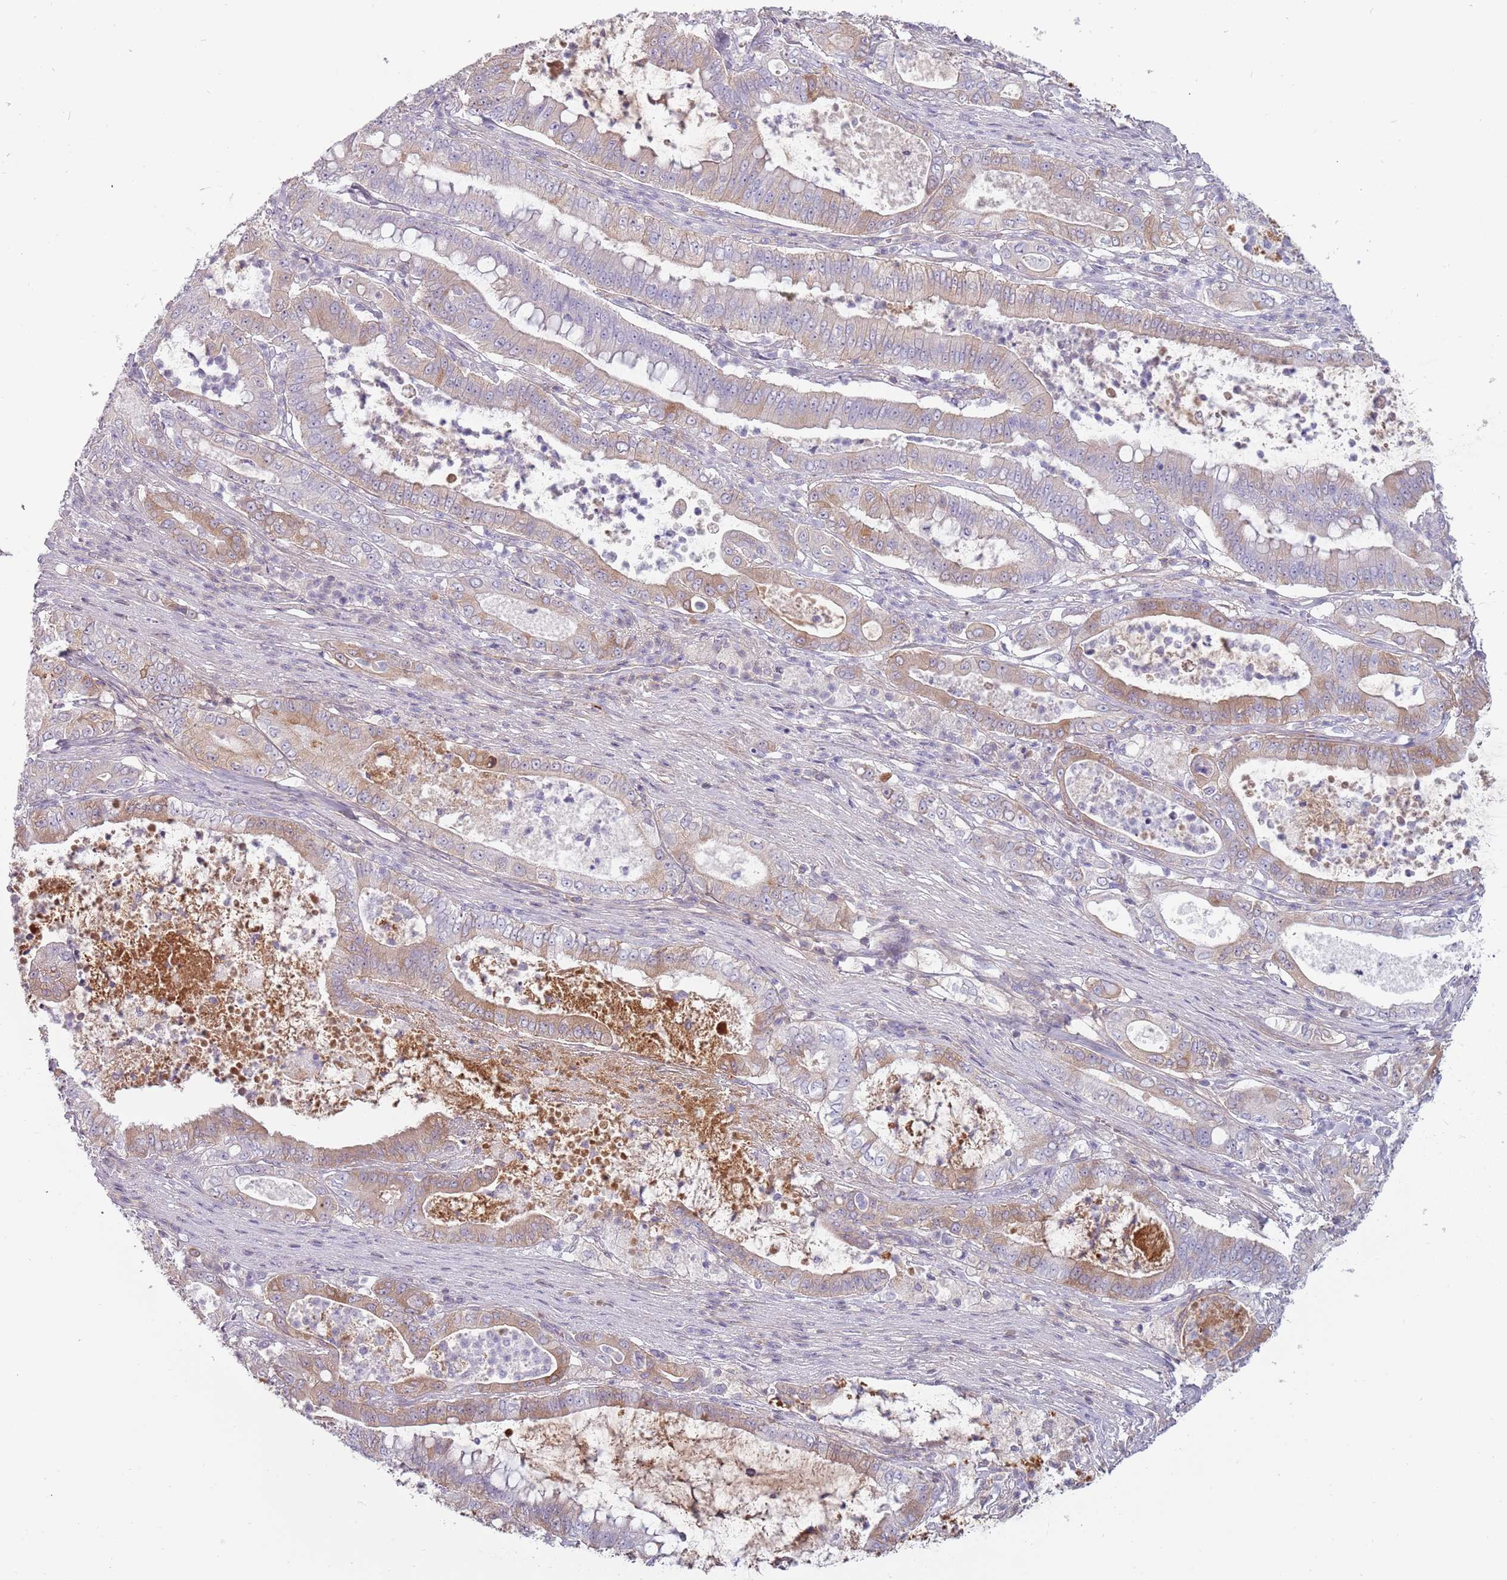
{"staining": {"intensity": "moderate", "quantity": "25%-75%", "location": "cytoplasmic/membranous"}, "tissue": "pancreatic cancer", "cell_type": "Tumor cells", "image_type": "cancer", "snomed": [{"axis": "morphology", "description": "Adenocarcinoma, NOS"}, {"axis": "topography", "description": "Pancreas"}], "caption": "This image displays pancreatic adenocarcinoma stained with immunohistochemistry to label a protein in brown. The cytoplasmic/membranous of tumor cells show moderate positivity for the protein. Nuclei are counter-stained blue.", "gene": "TNFRSF6B", "patient": {"sex": "male", "age": 71}}